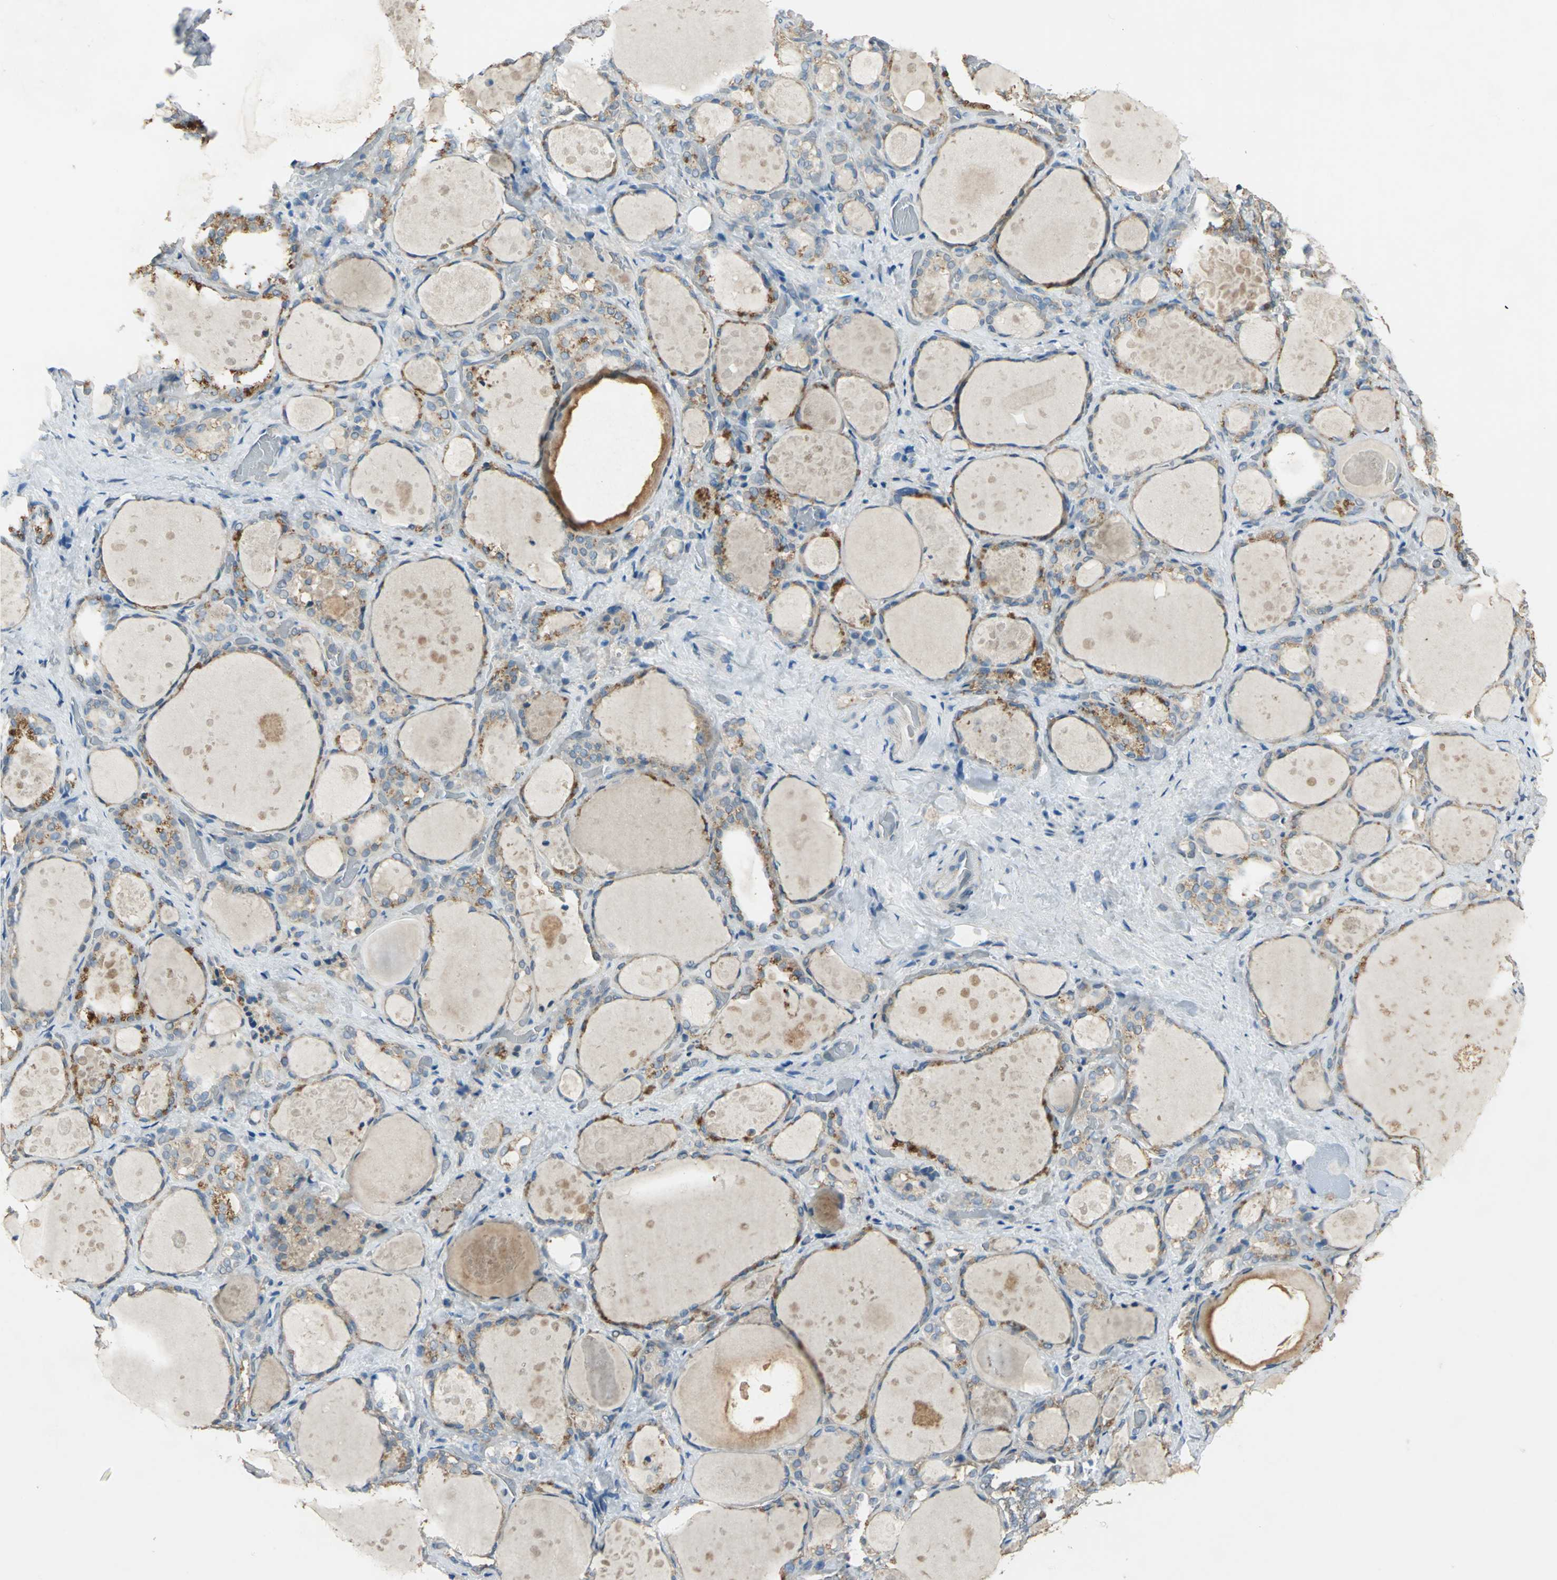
{"staining": {"intensity": "moderate", "quantity": ">75%", "location": "cytoplasmic/membranous"}, "tissue": "thyroid gland", "cell_type": "Glandular cells", "image_type": "normal", "snomed": [{"axis": "morphology", "description": "Normal tissue, NOS"}, {"axis": "topography", "description": "Thyroid gland"}], "caption": "The immunohistochemical stain highlights moderate cytoplasmic/membranous positivity in glandular cells of normal thyroid gland.", "gene": "SHC2", "patient": {"sex": "female", "age": 75}}